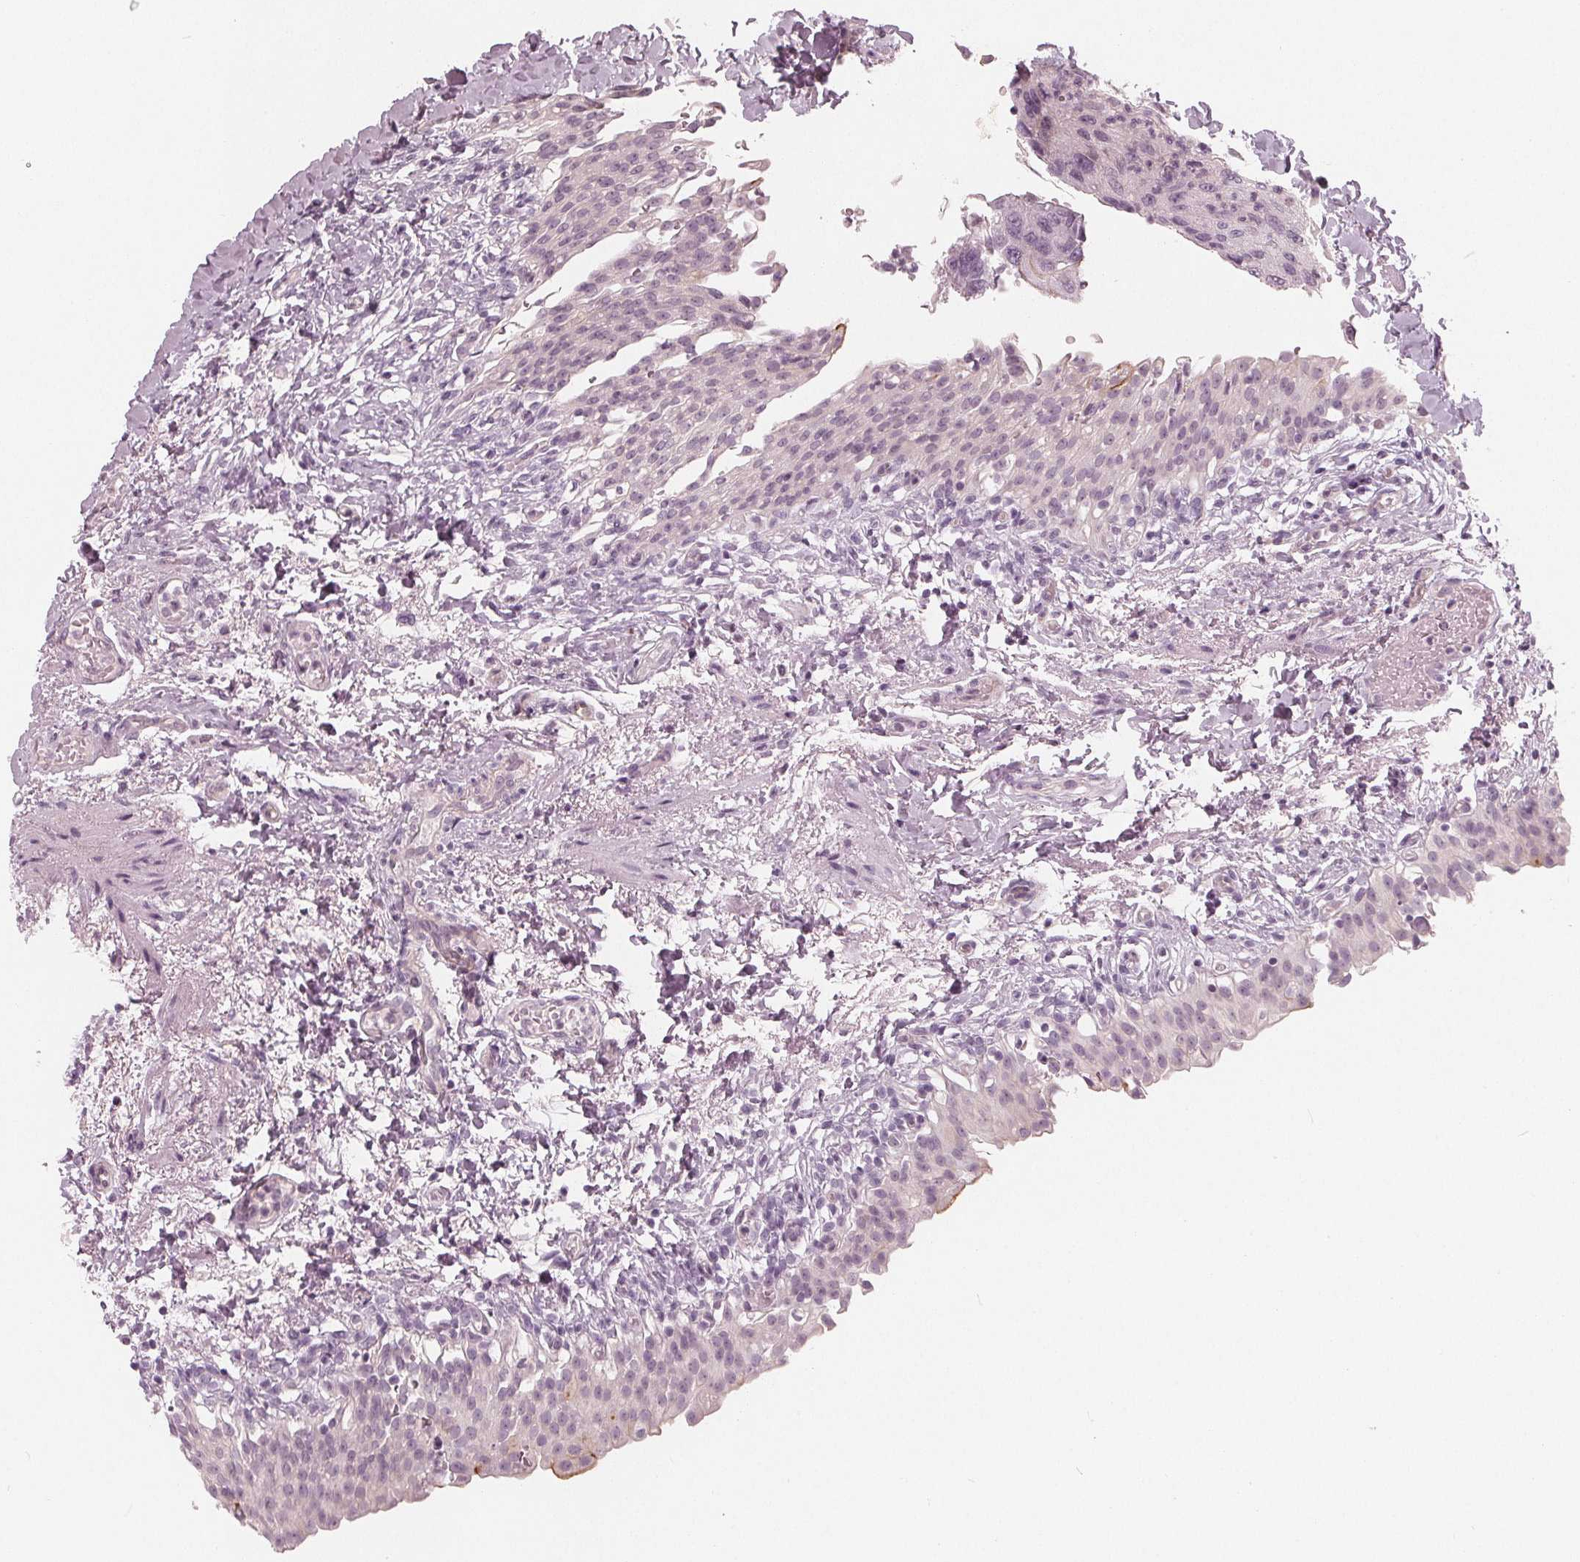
{"staining": {"intensity": "negative", "quantity": "none", "location": "none"}, "tissue": "urinary bladder", "cell_type": "Urothelial cells", "image_type": "normal", "snomed": [{"axis": "morphology", "description": "Normal tissue, NOS"}, {"axis": "topography", "description": "Urinary bladder"}, {"axis": "topography", "description": "Peripheral nerve tissue"}], "caption": "The micrograph displays no significant staining in urothelial cells of urinary bladder. Nuclei are stained in blue.", "gene": "SAT2", "patient": {"sex": "female", "age": 60}}